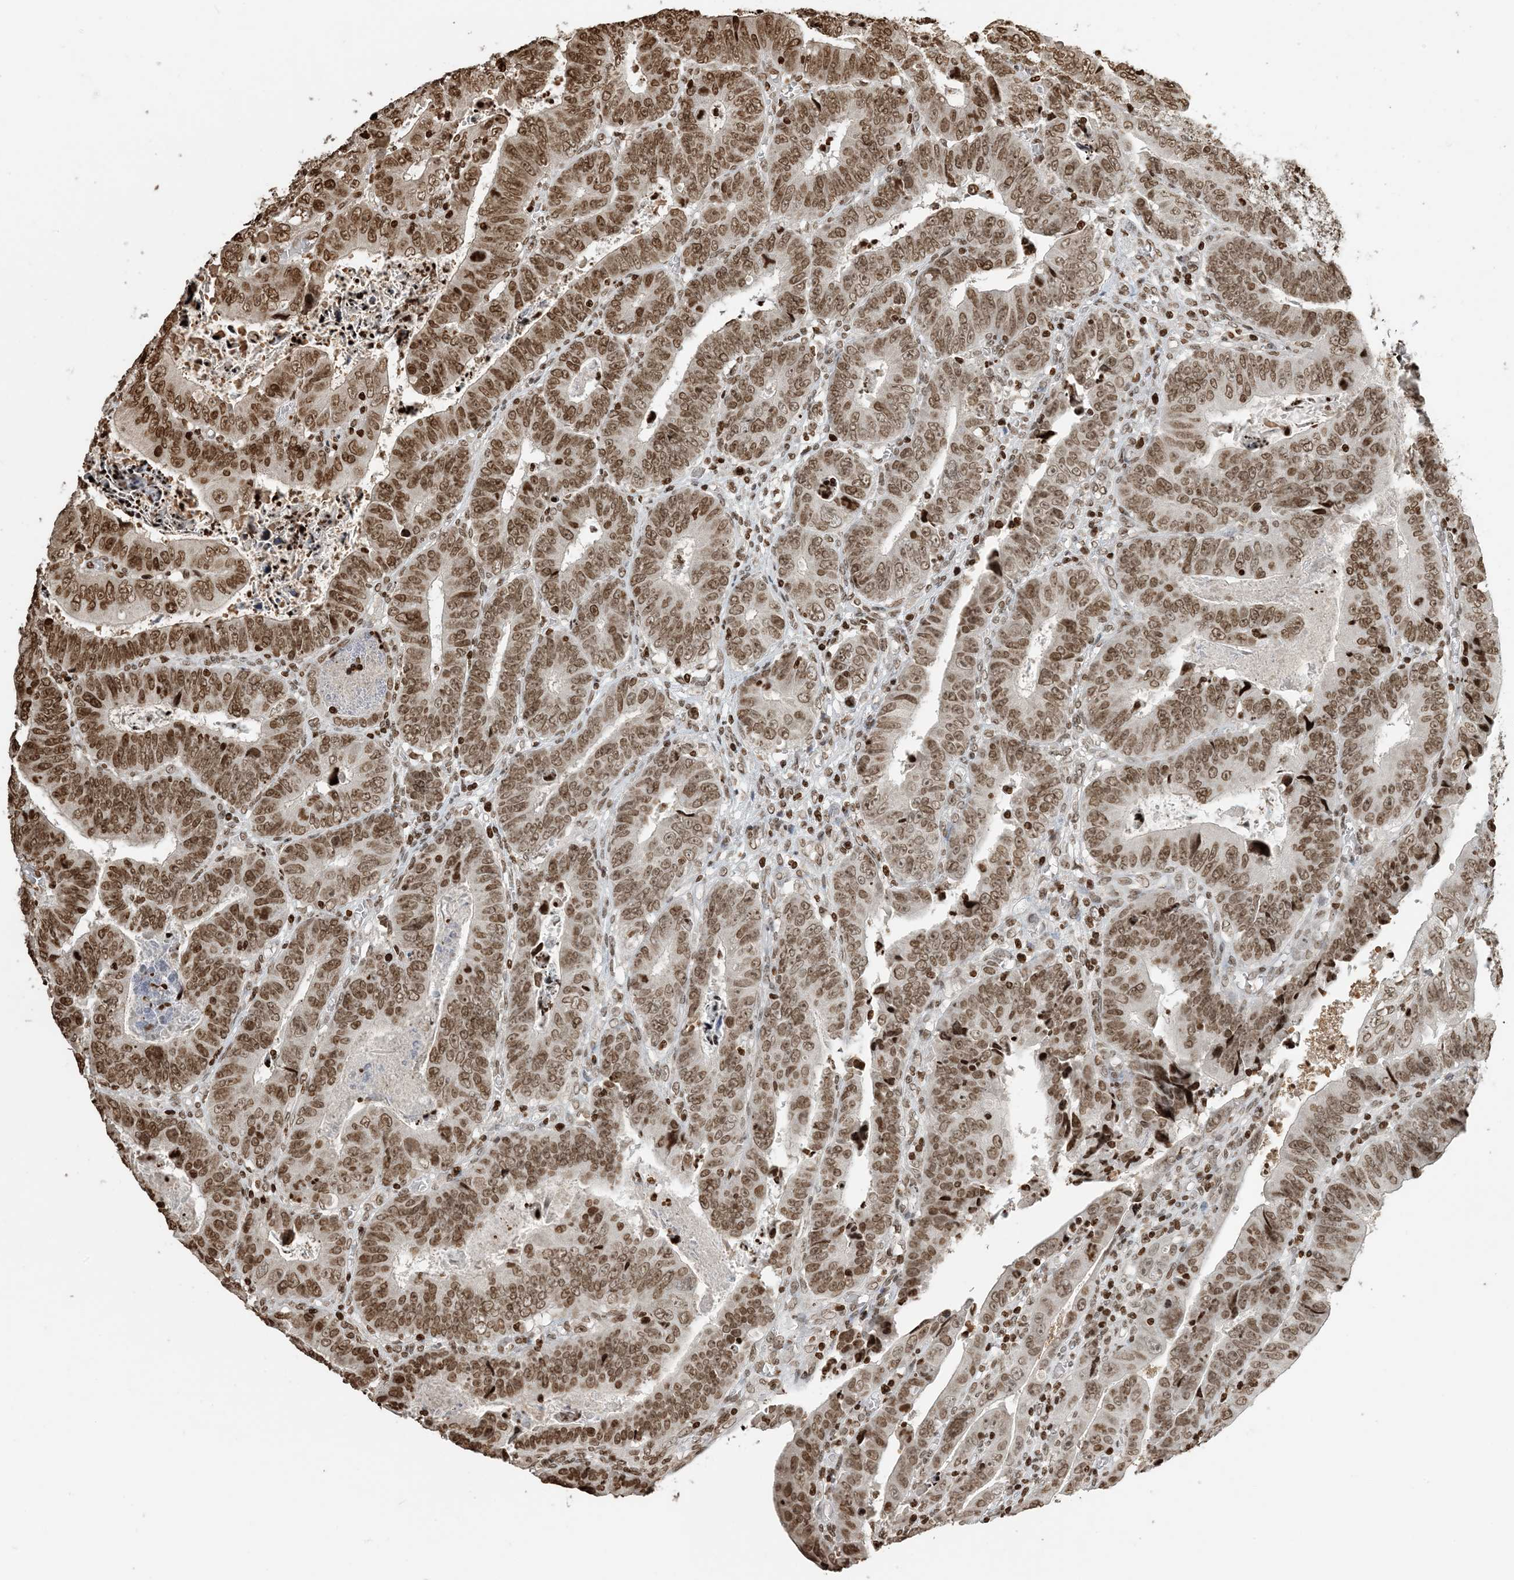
{"staining": {"intensity": "moderate", "quantity": ">75%", "location": "nuclear"}, "tissue": "colorectal cancer", "cell_type": "Tumor cells", "image_type": "cancer", "snomed": [{"axis": "morphology", "description": "Normal tissue, NOS"}, {"axis": "morphology", "description": "Adenocarcinoma, NOS"}, {"axis": "topography", "description": "Rectum"}], "caption": "A photomicrograph of human adenocarcinoma (colorectal) stained for a protein displays moderate nuclear brown staining in tumor cells. (Brightfield microscopy of DAB IHC at high magnification).", "gene": "H3-3B", "patient": {"sex": "female", "age": 65}}